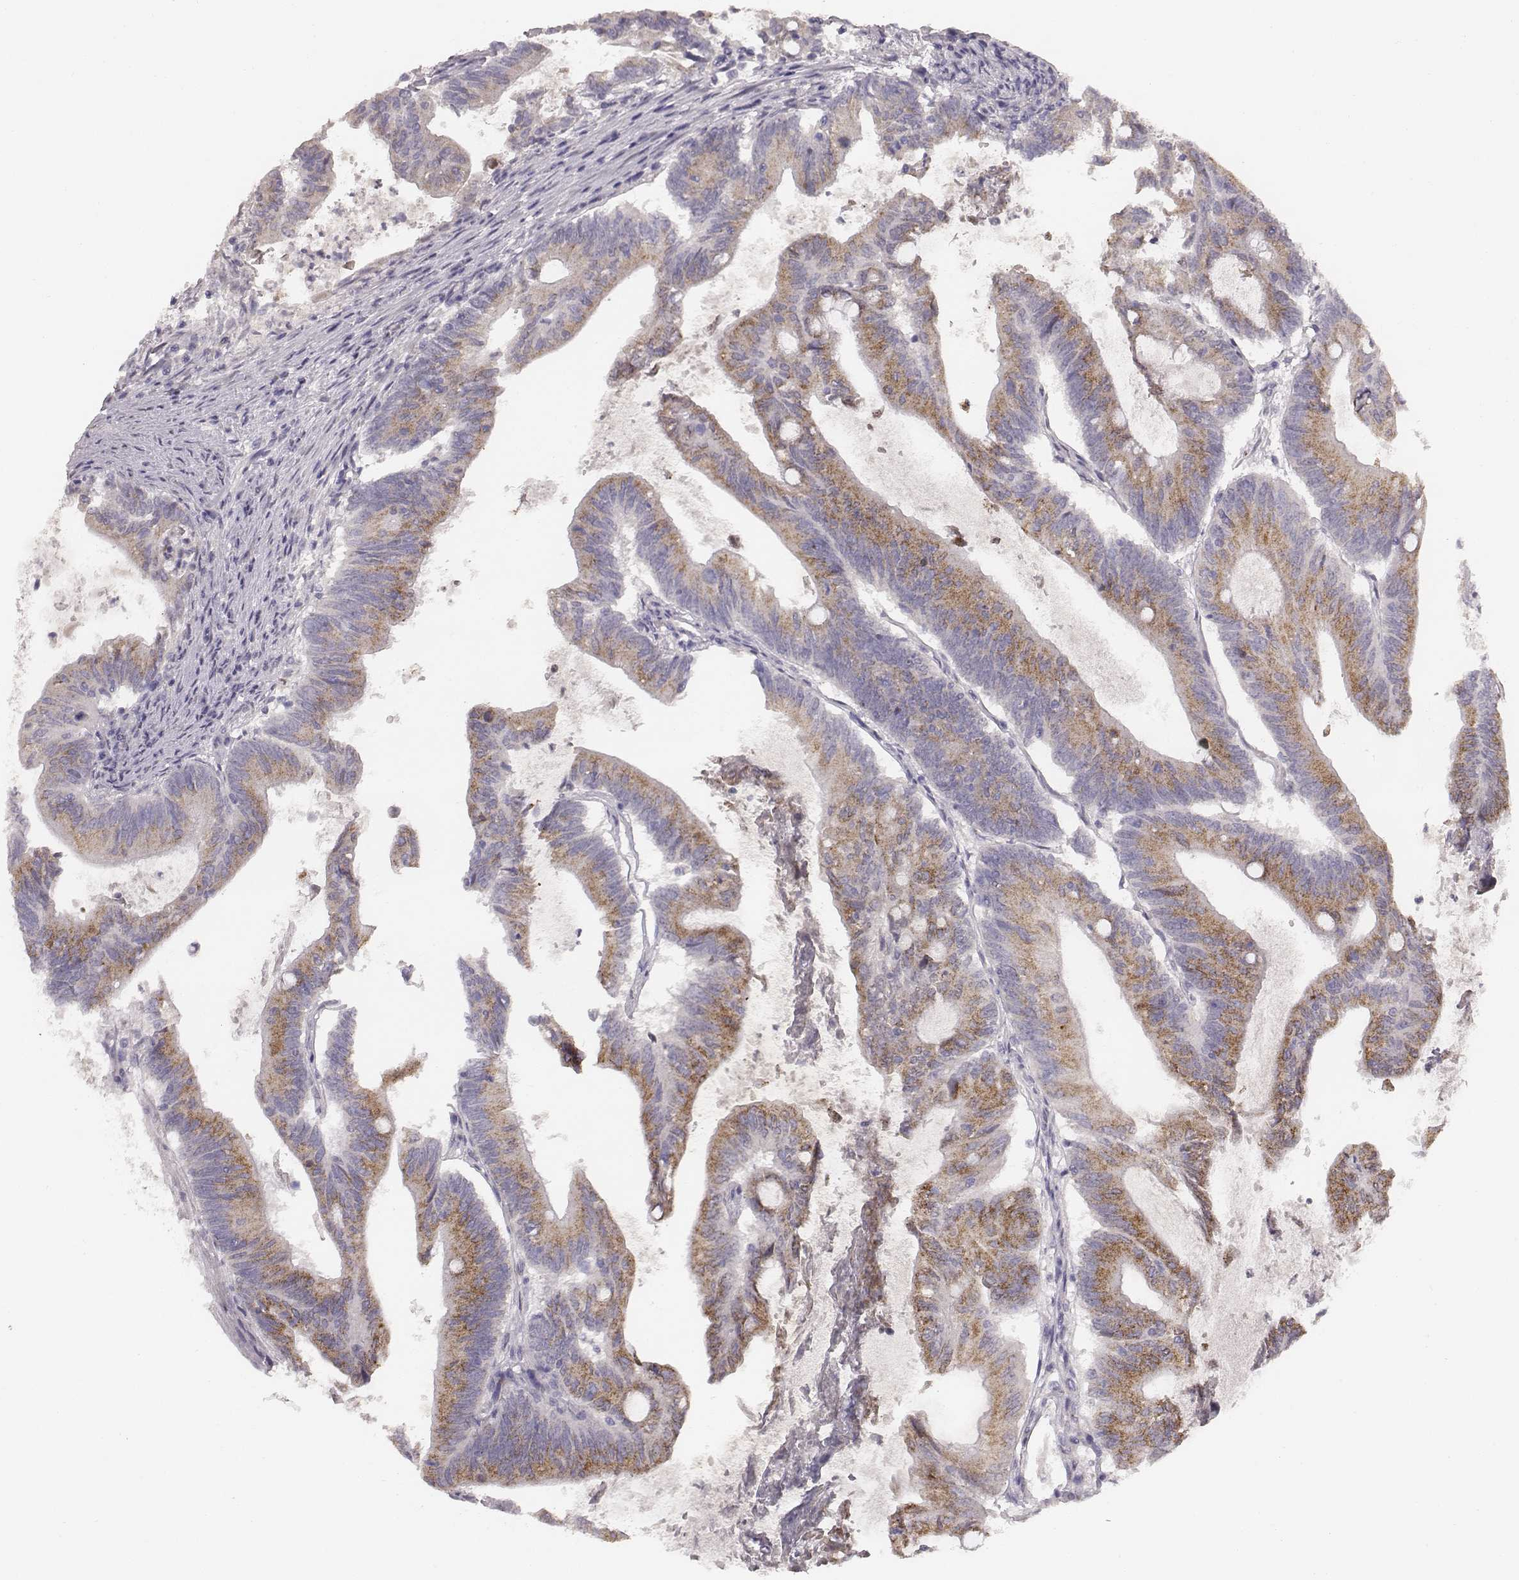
{"staining": {"intensity": "moderate", "quantity": ">75%", "location": "cytoplasmic/membranous"}, "tissue": "colorectal cancer", "cell_type": "Tumor cells", "image_type": "cancer", "snomed": [{"axis": "morphology", "description": "Adenocarcinoma, NOS"}, {"axis": "topography", "description": "Colon"}], "caption": "Protein analysis of adenocarcinoma (colorectal) tissue reveals moderate cytoplasmic/membranous positivity in approximately >75% of tumor cells.", "gene": "ABCD3", "patient": {"sex": "female", "age": 70}}